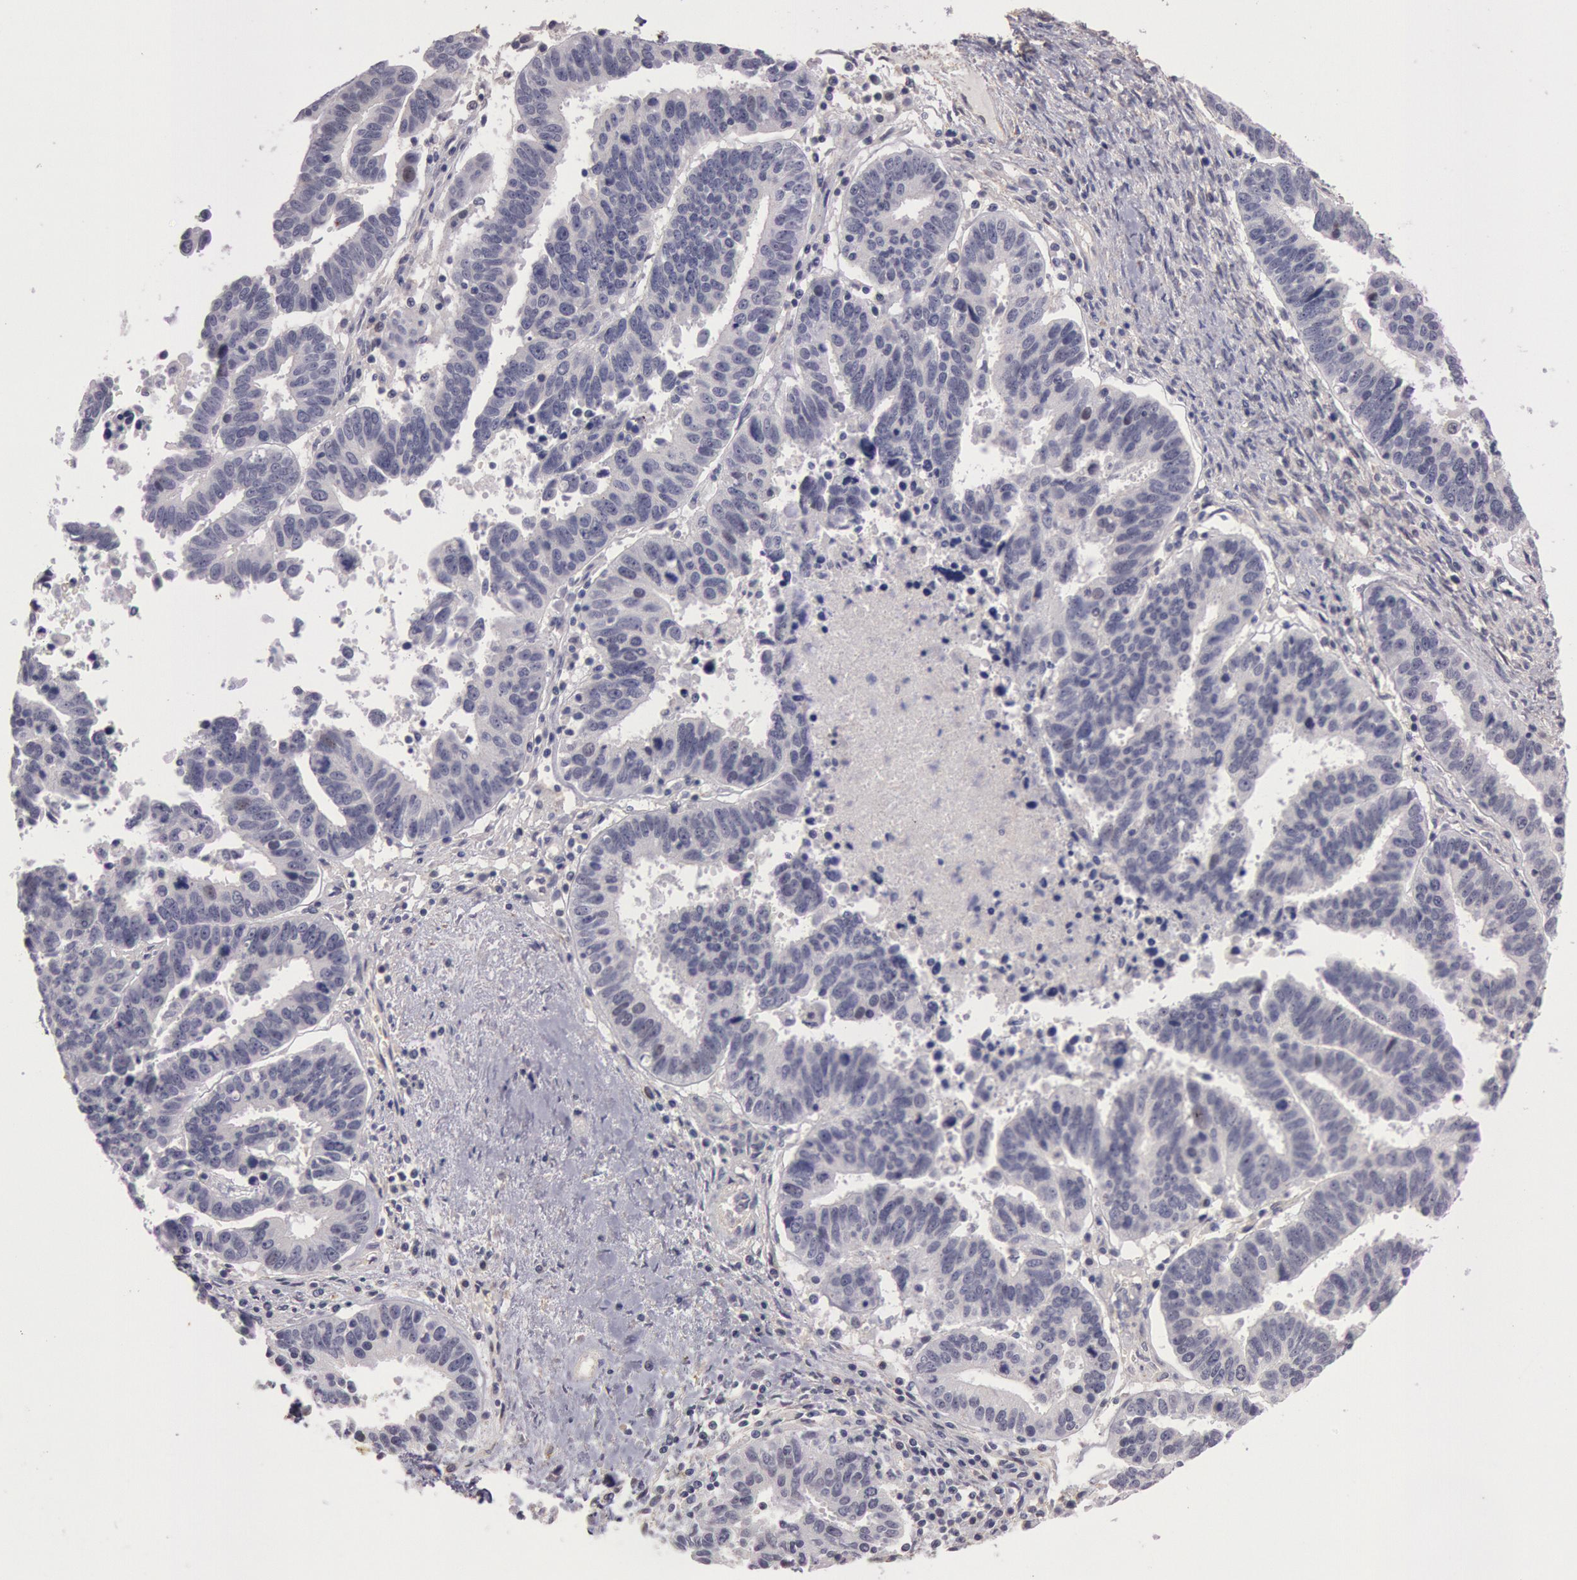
{"staining": {"intensity": "negative", "quantity": "none", "location": "none"}, "tissue": "ovarian cancer", "cell_type": "Tumor cells", "image_type": "cancer", "snomed": [{"axis": "morphology", "description": "Carcinoma, endometroid"}, {"axis": "morphology", "description": "Cystadenocarcinoma, serous, NOS"}, {"axis": "topography", "description": "Ovary"}], "caption": "Micrograph shows no significant protein expression in tumor cells of ovarian cancer. Brightfield microscopy of immunohistochemistry stained with DAB (brown) and hematoxylin (blue), captured at high magnification.", "gene": "TRIB2", "patient": {"sex": "female", "age": 45}}